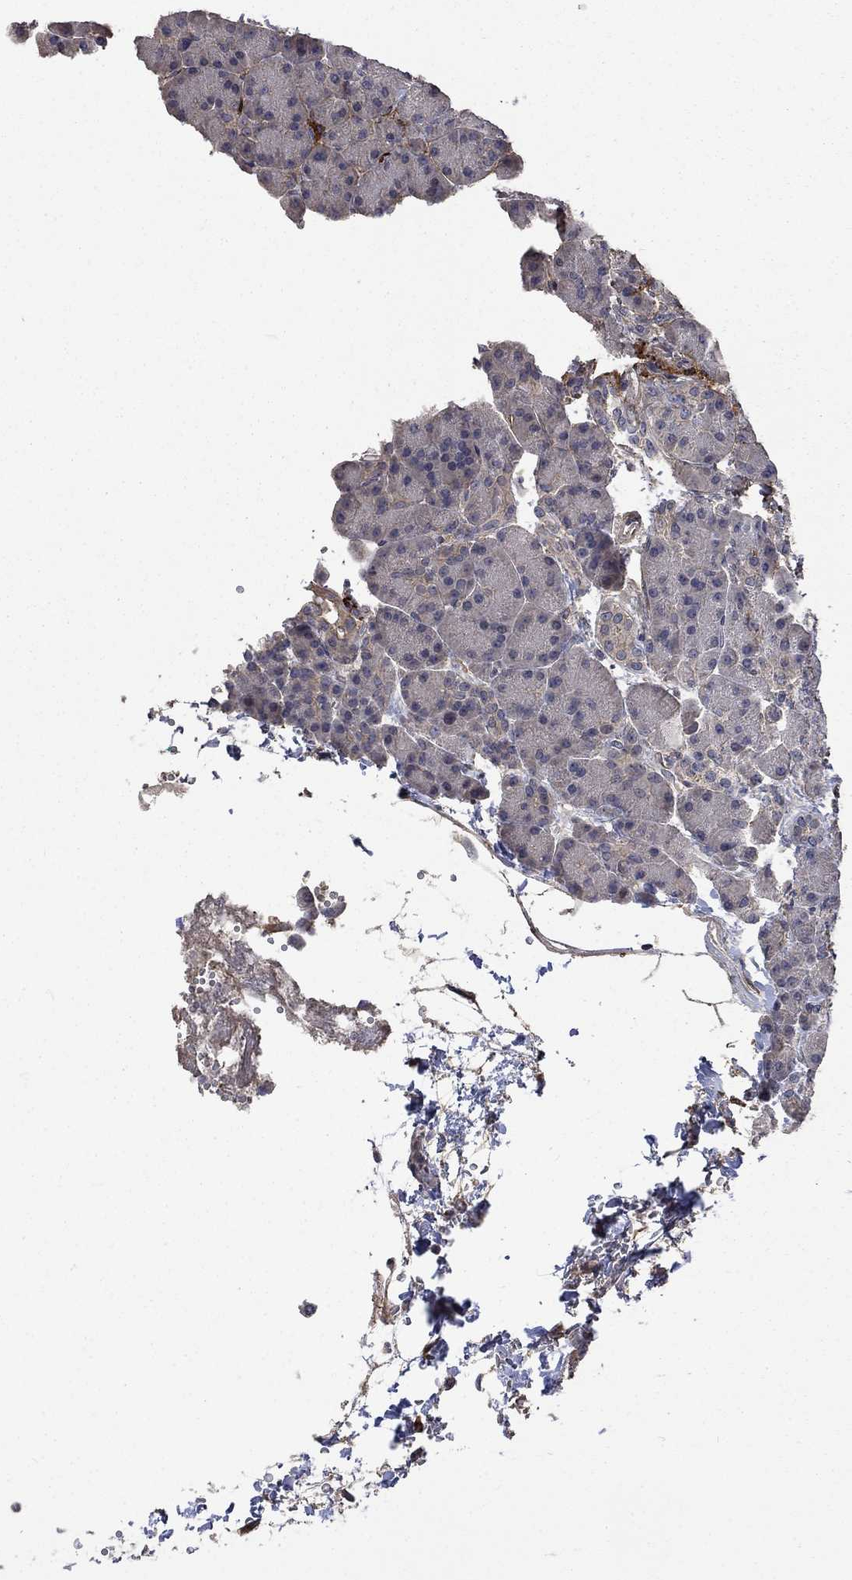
{"staining": {"intensity": "negative", "quantity": "none", "location": "none"}, "tissue": "pancreas", "cell_type": "Exocrine glandular cells", "image_type": "normal", "snomed": [{"axis": "morphology", "description": "Normal tissue, NOS"}, {"axis": "topography", "description": "Pancreas"}], "caption": "High magnification brightfield microscopy of normal pancreas stained with DAB (3,3'-diaminobenzidine) (brown) and counterstained with hematoxylin (blue): exocrine glandular cells show no significant staining. (DAB (3,3'-diaminobenzidine) IHC visualized using brightfield microscopy, high magnification).", "gene": "VCAN", "patient": {"sex": "female", "age": 63}}